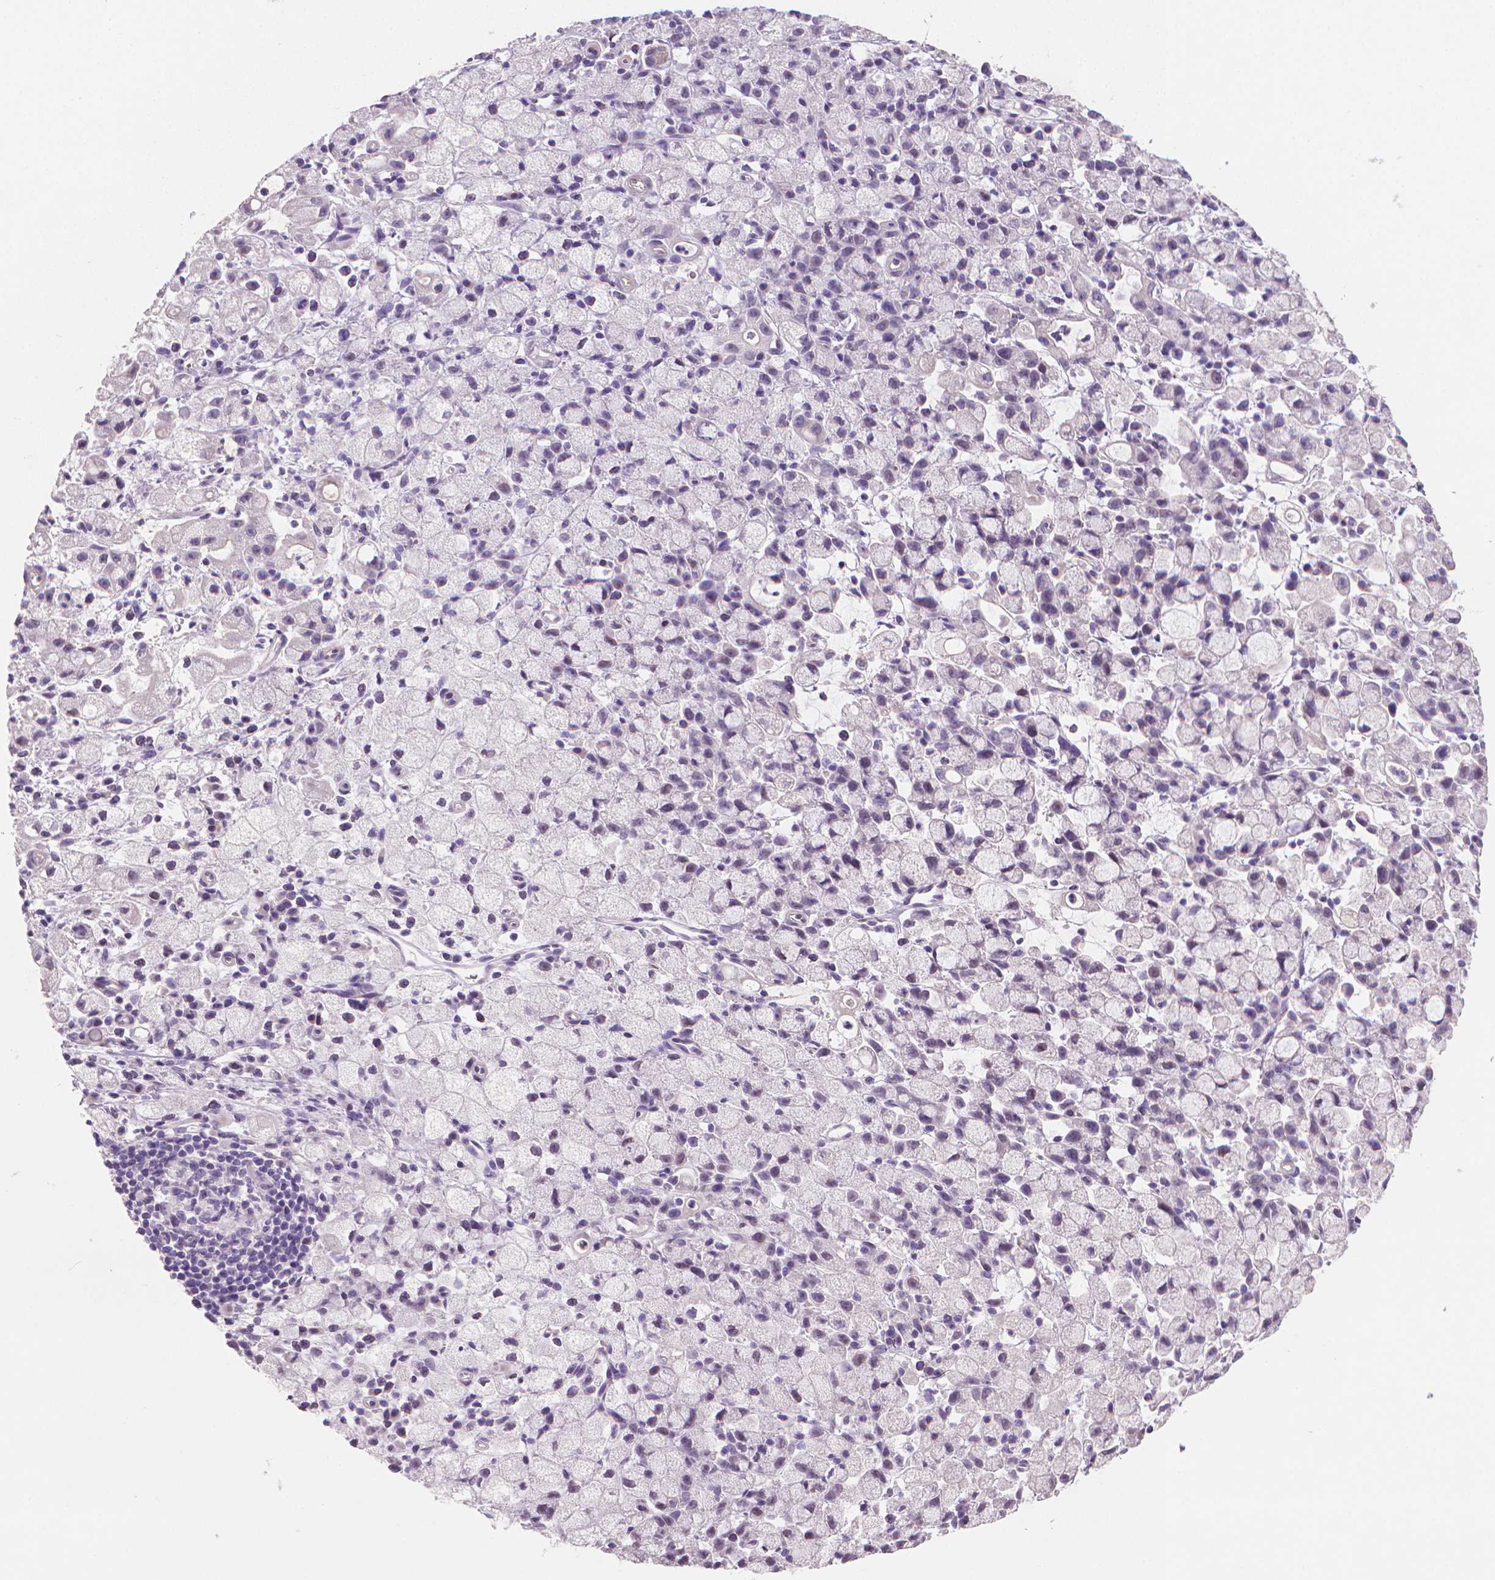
{"staining": {"intensity": "negative", "quantity": "none", "location": "none"}, "tissue": "stomach cancer", "cell_type": "Tumor cells", "image_type": "cancer", "snomed": [{"axis": "morphology", "description": "Adenocarcinoma, NOS"}, {"axis": "topography", "description": "Stomach"}], "caption": "Immunohistochemical staining of human stomach cancer reveals no significant staining in tumor cells. (Immunohistochemistry, brightfield microscopy, high magnification).", "gene": "CLXN", "patient": {"sex": "male", "age": 58}}